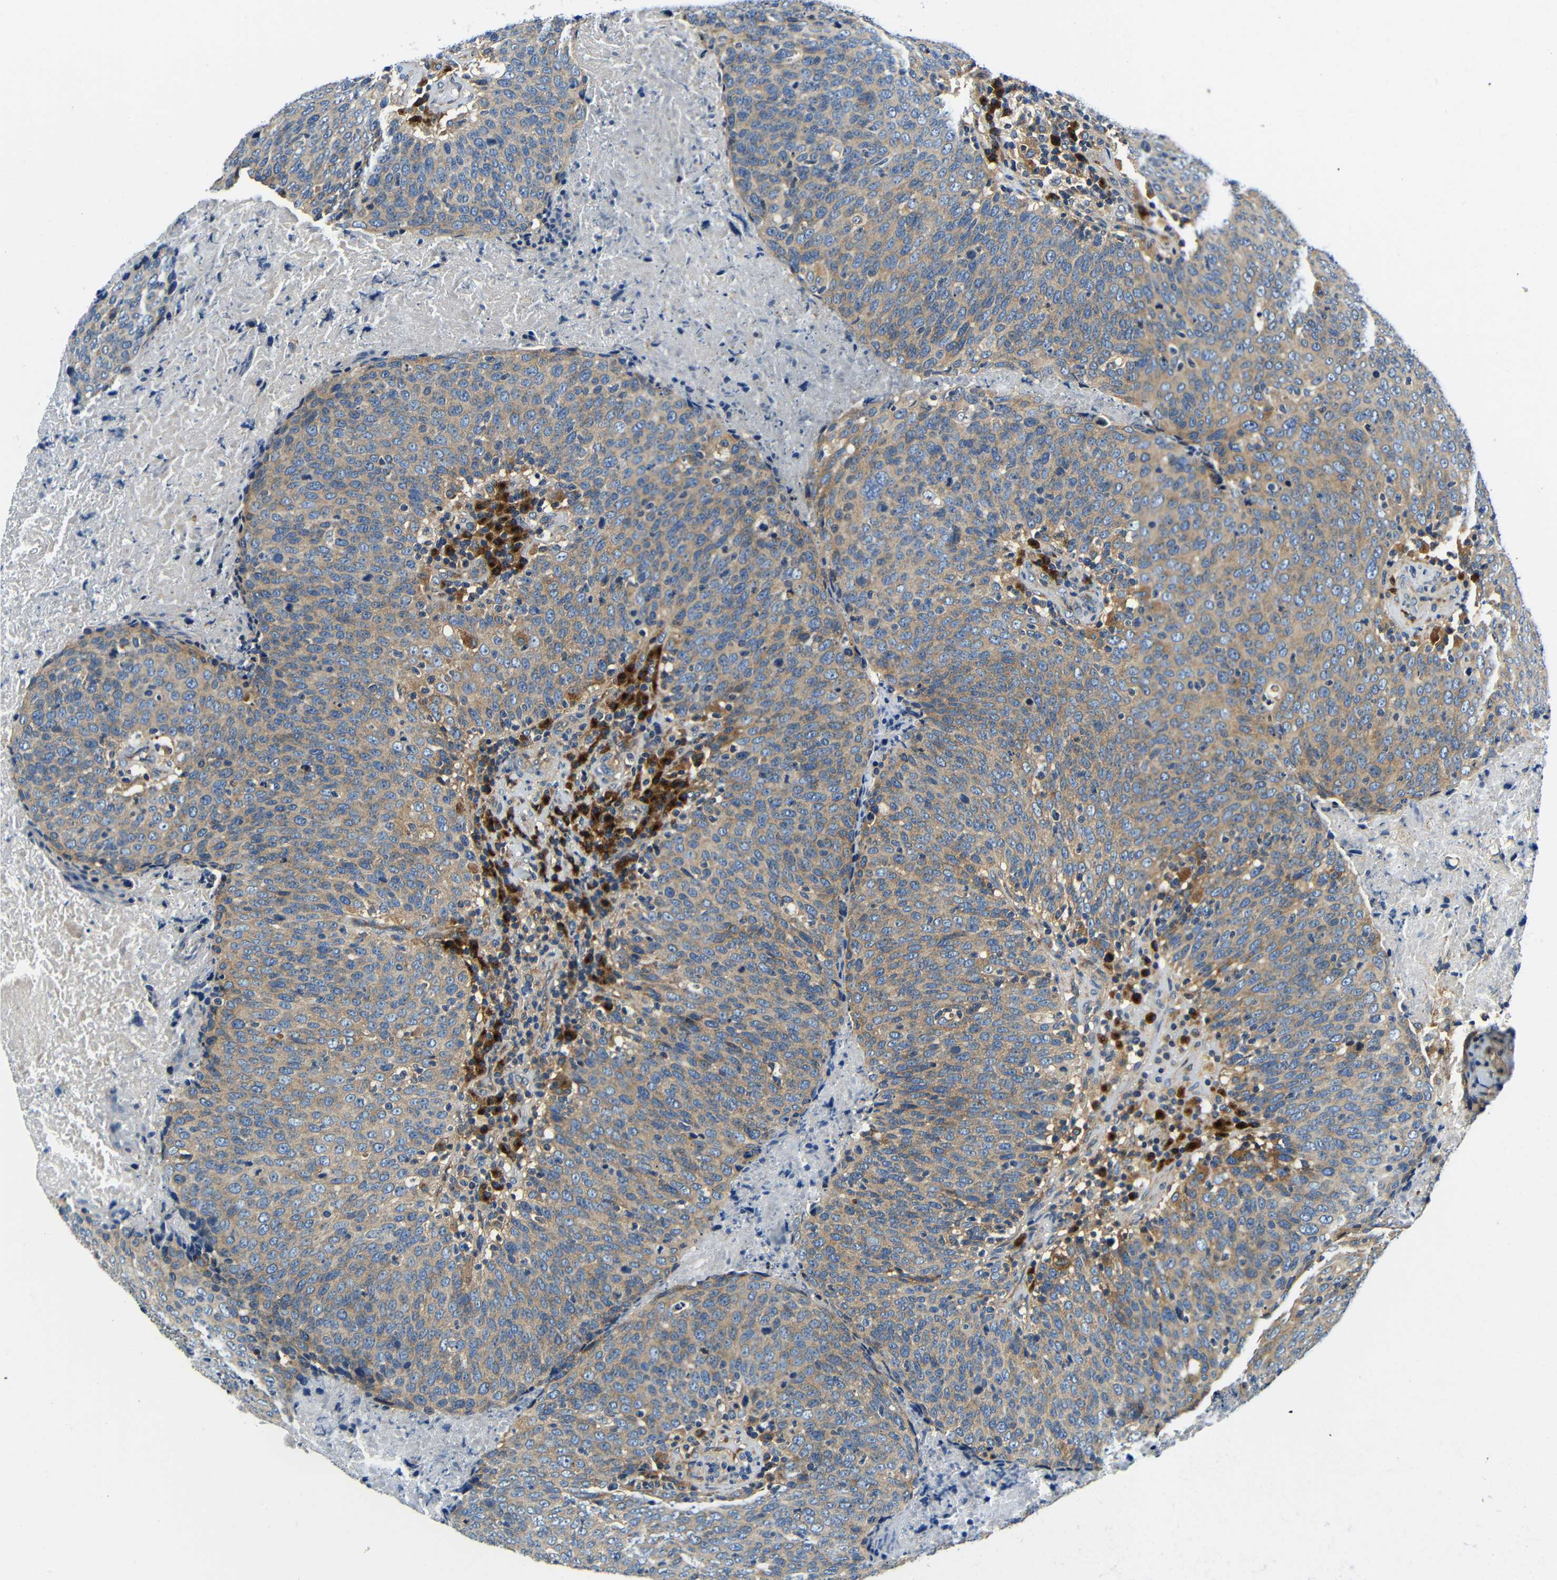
{"staining": {"intensity": "weak", "quantity": ">75%", "location": "cytoplasmic/membranous"}, "tissue": "head and neck cancer", "cell_type": "Tumor cells", "image_type": "cancer", "snomed": [{"axis": "morphology", "description": "Squamous cell carcinoma, NOS"}, {"axis": "morphology", "description": "Squamous cell carcinoma, metastatic, NOS"}, {"axis": "topography", "description": "Lymph node"}, {"axis": "topography", "description": "Head-Neck"}], "caption": "Tumor cells reveal low levels of weak cytoplasmic/membranous positivity in about >75% of cells in human head and neck cancer.", "gene": "USO1", "patient": {"sex": "male", "age": 62}}